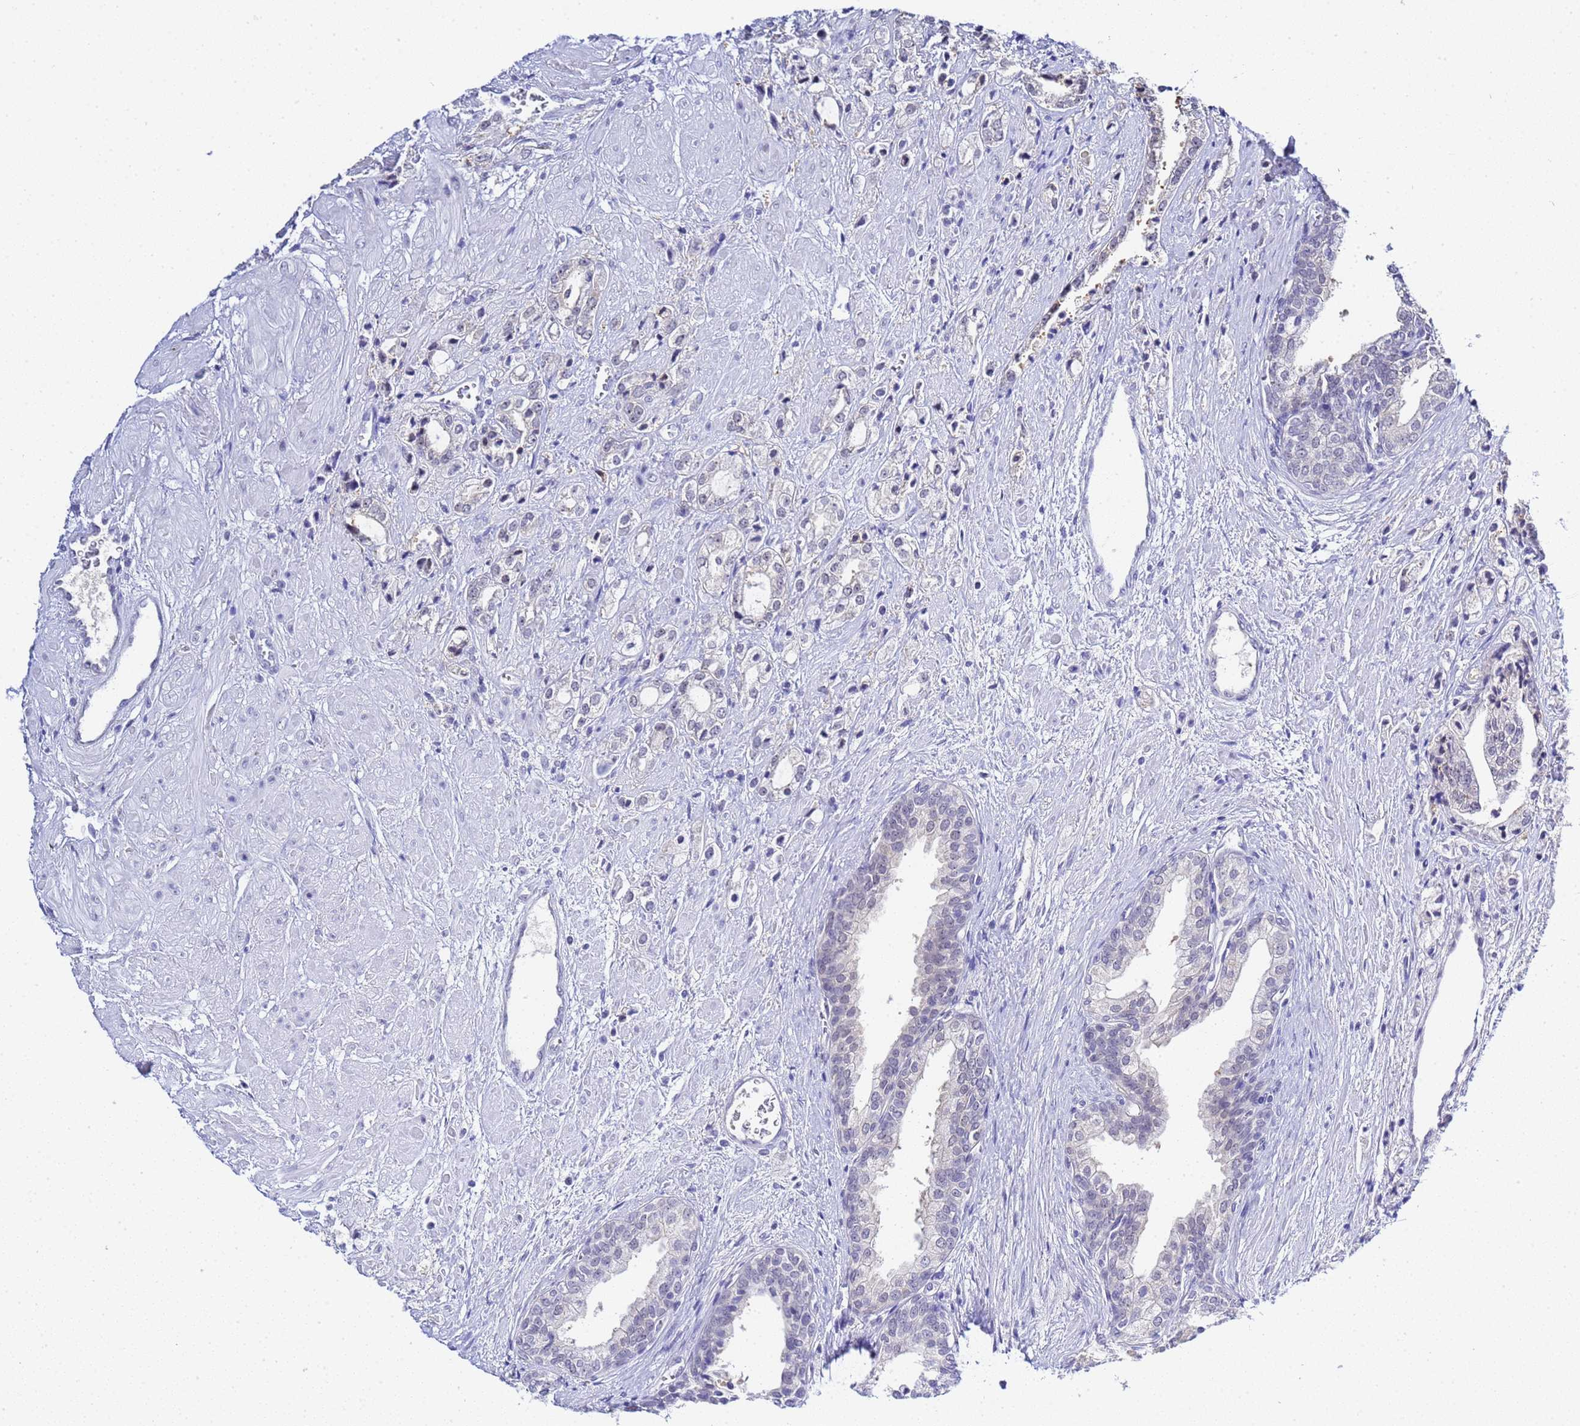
{"staining": {"intensity": "negative", "quantity": "none", "location": "none"}, "tissue": "prostate cancer", "cell_type": "Tumor cells", "image_type": "cancer", "snomed": [{"axis": "morphology", "description": "Adenocarcinoma, High grade"}, {"axis": "topography", "description": "Prostate"}], "caption": "This is a micrograph of IHC staining of prostate cancer (adenocarcinoma (high-grade)), which shows no staining in tumor cells. (Stains: DAB (3,3'-diaminobenzidine) immunohistochemistry (IHC) with hematoxylin counter stain, Microscopy: brightfield microscopy at high magnification).", "gene": "ACTL6B", "patient": {"sex": "male", "age": 50}}